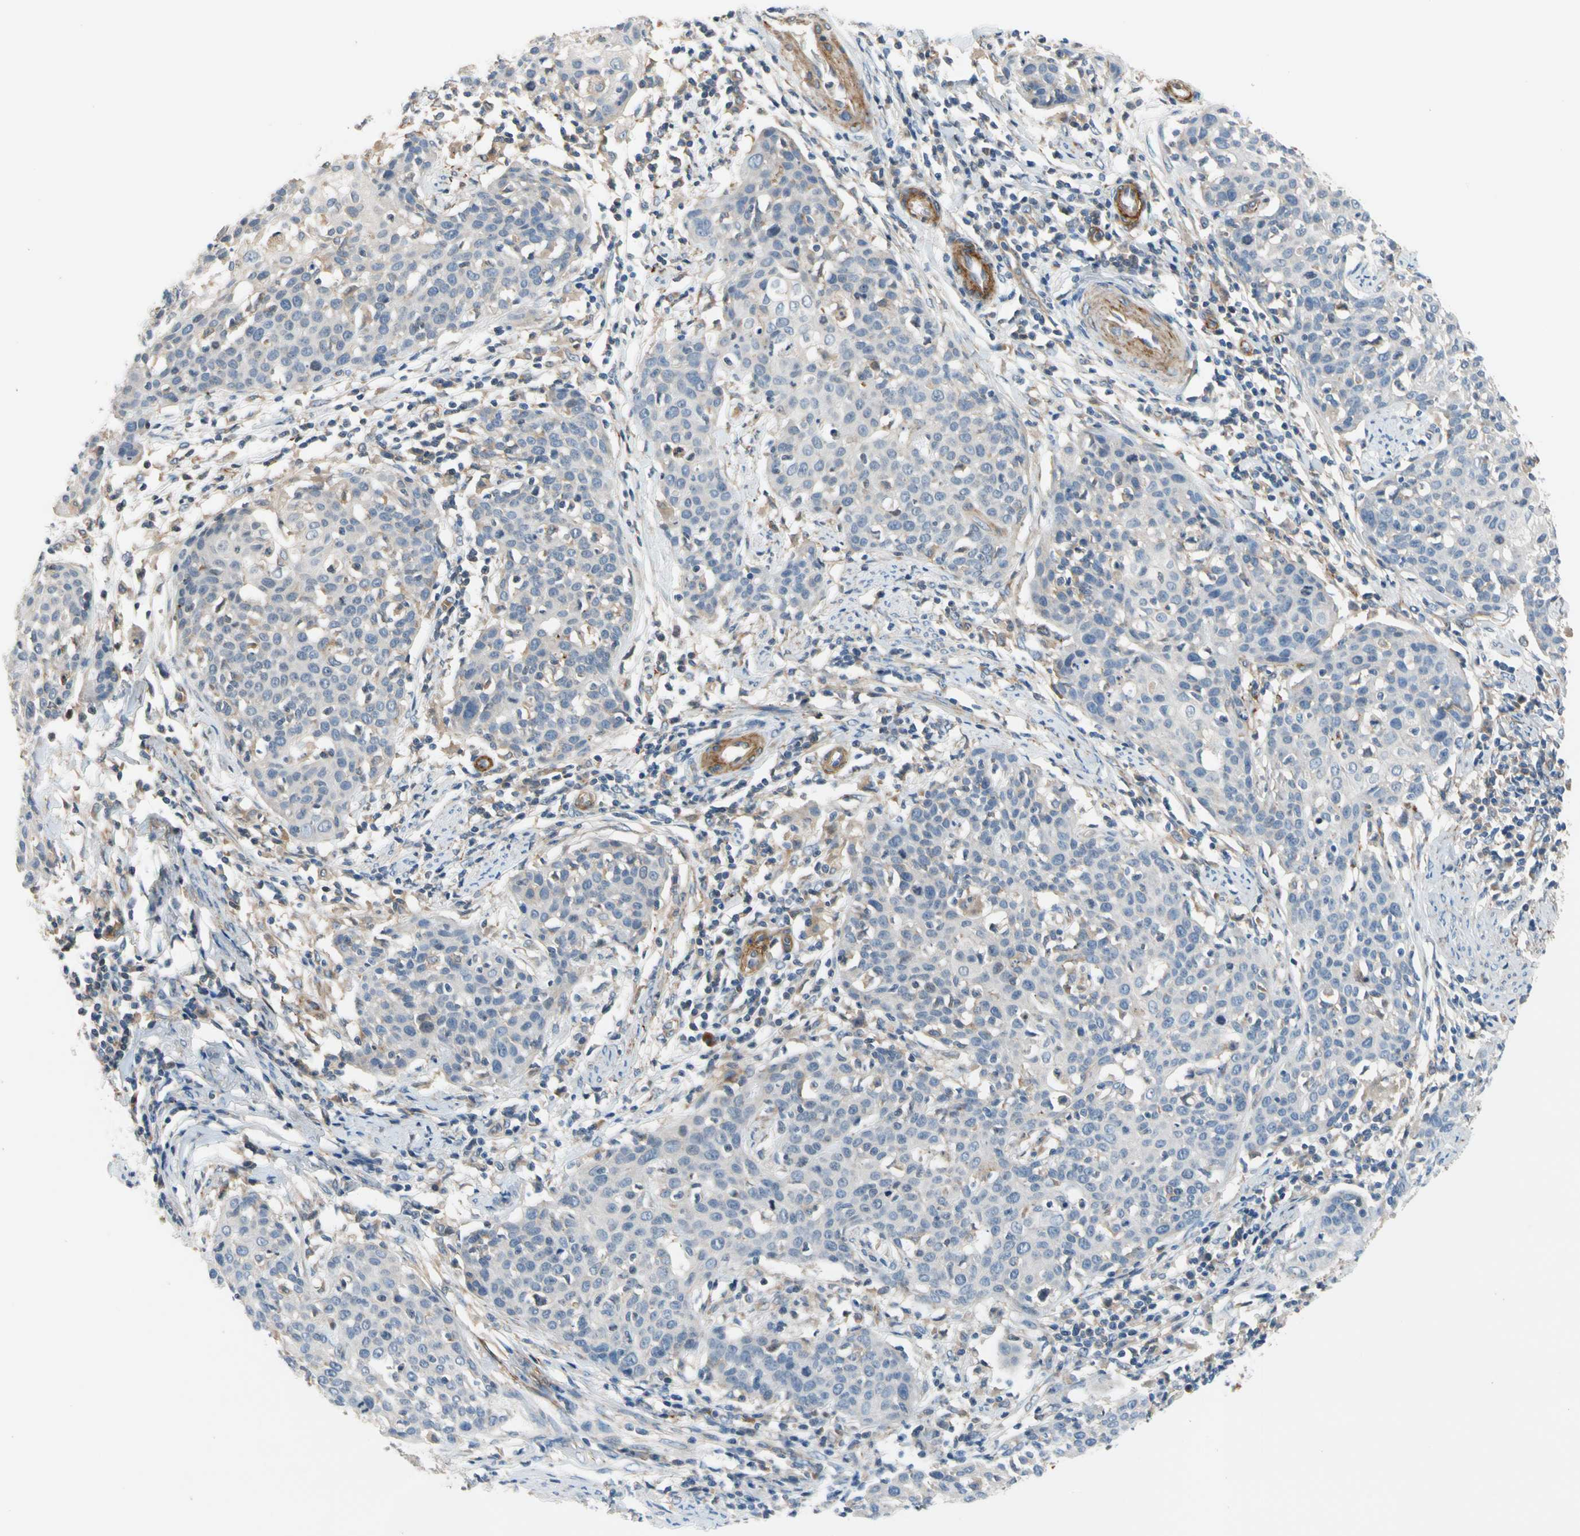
{"staining": {"intensity": "weak", "quantity": "<25%", "location": "cytoplasmic/membranous"}, "tissue": "cervical cancer", "cell_type": "Tumor cells", "image_type": "cancer", "snomed": [{"axis": "morphology", "description": "Squamous cell carcinoma, NOS"}, {"axis": "topography", "description": "Cervix"}], "caption": "Immunohistochemistry (IHC) of human cervical squamous cell carcinoma reveals no staining in tumor cells.", "gene": "ENTREP3", "patient": {"sex": "female", "age": 38}}